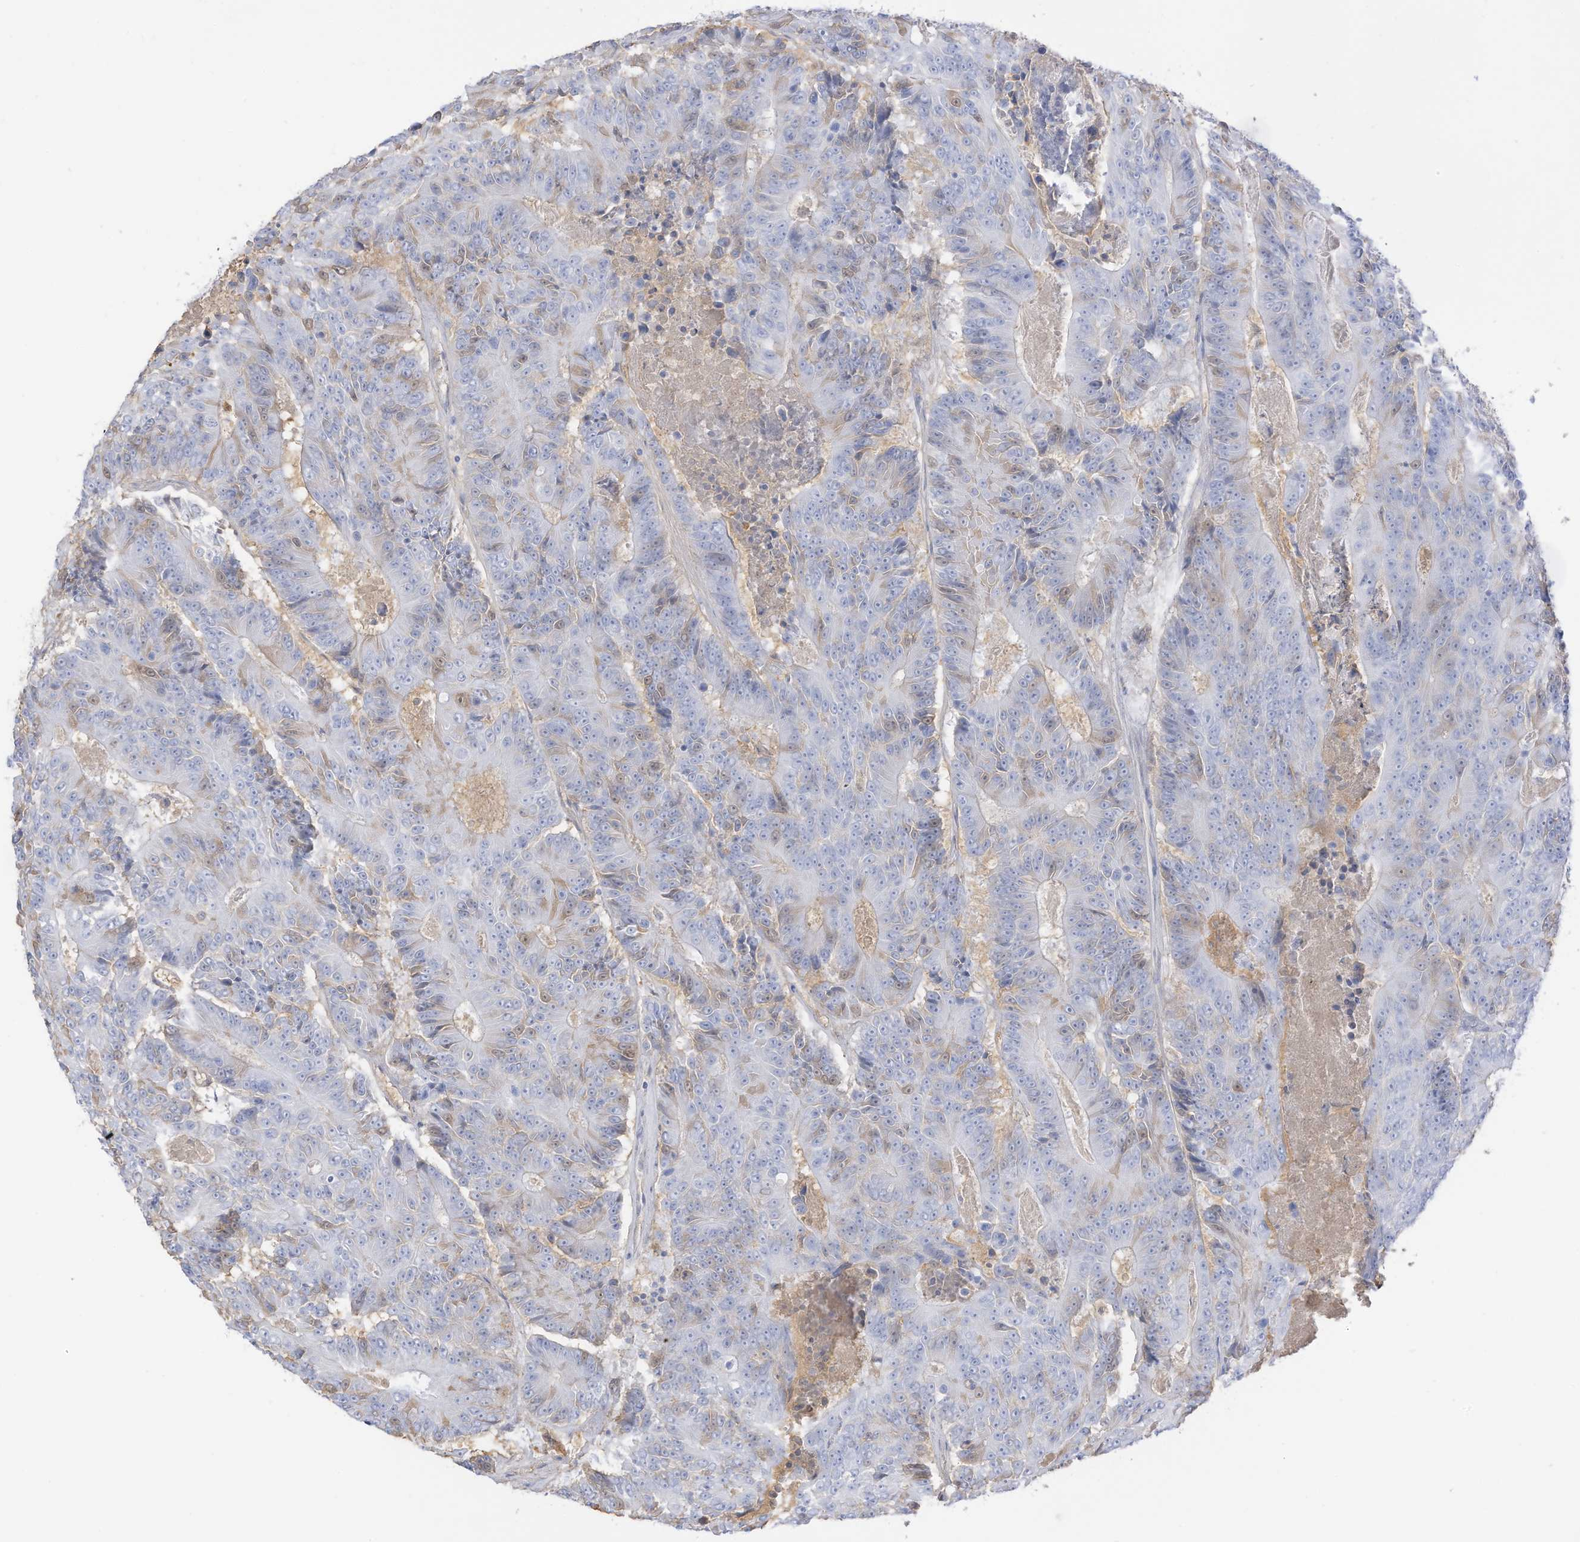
{"staining": {"intensity": "negative", "quantity": "none", "location": "none"}, "tissue": "colorectal cancer", "cell_type": "Tumor cells", "image_type": "cancer", "snomed": [{"axis": "morphology", "description": "Adenocarcinoma, NOS"}, {"axis": "topography", "description": "Colon"}], "caption": "Tumor cells show no significant expression in adenocarcinoma (colorectal). The staining is performed using DAB (3,3'-diaminobenzidine) brown chromogen with nuclei counter-stained in using hematoxylin.", "gene": "HSD17B13", "patient": {"sex": "male", "age": 83}}